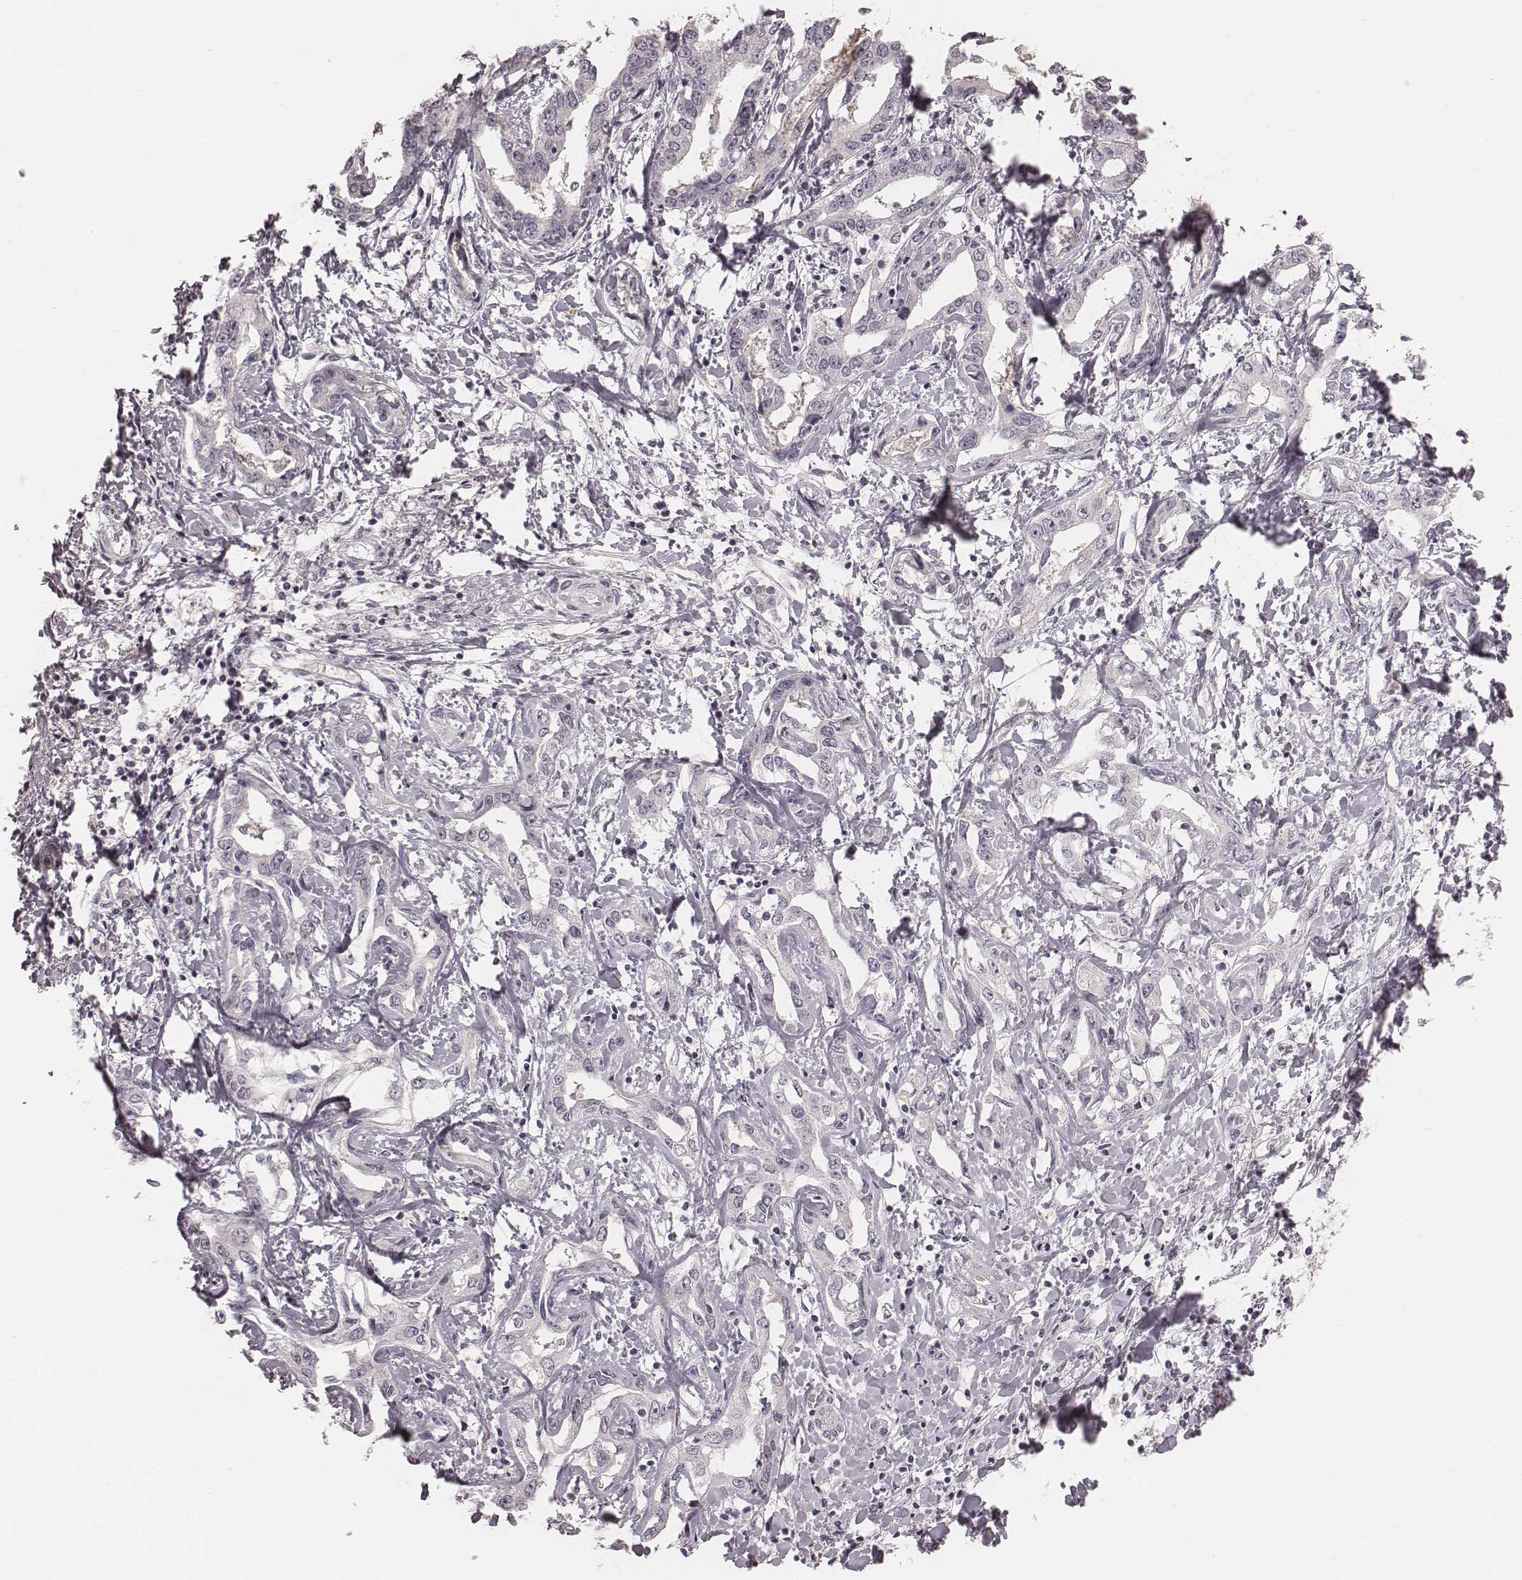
{"staining": {"intensity": "negative", "quantity": "none", "location": "none"}, "tissue": "liver cancer", "cell_type": "Tumor cells", "image_type": "cancer", "snomed": [{"axis": "morphology", "description": "Cholangiocarcinoma"}, {"axis": "topography", "description": "Liver"}], "caption": "High power microscopy micrograph of an IHC image of cholangiocarcinoma (liver), revealing no significant expression in tumor cells.", "gene": "IQCG", "patient": {"sex": "male", "age": 59}}